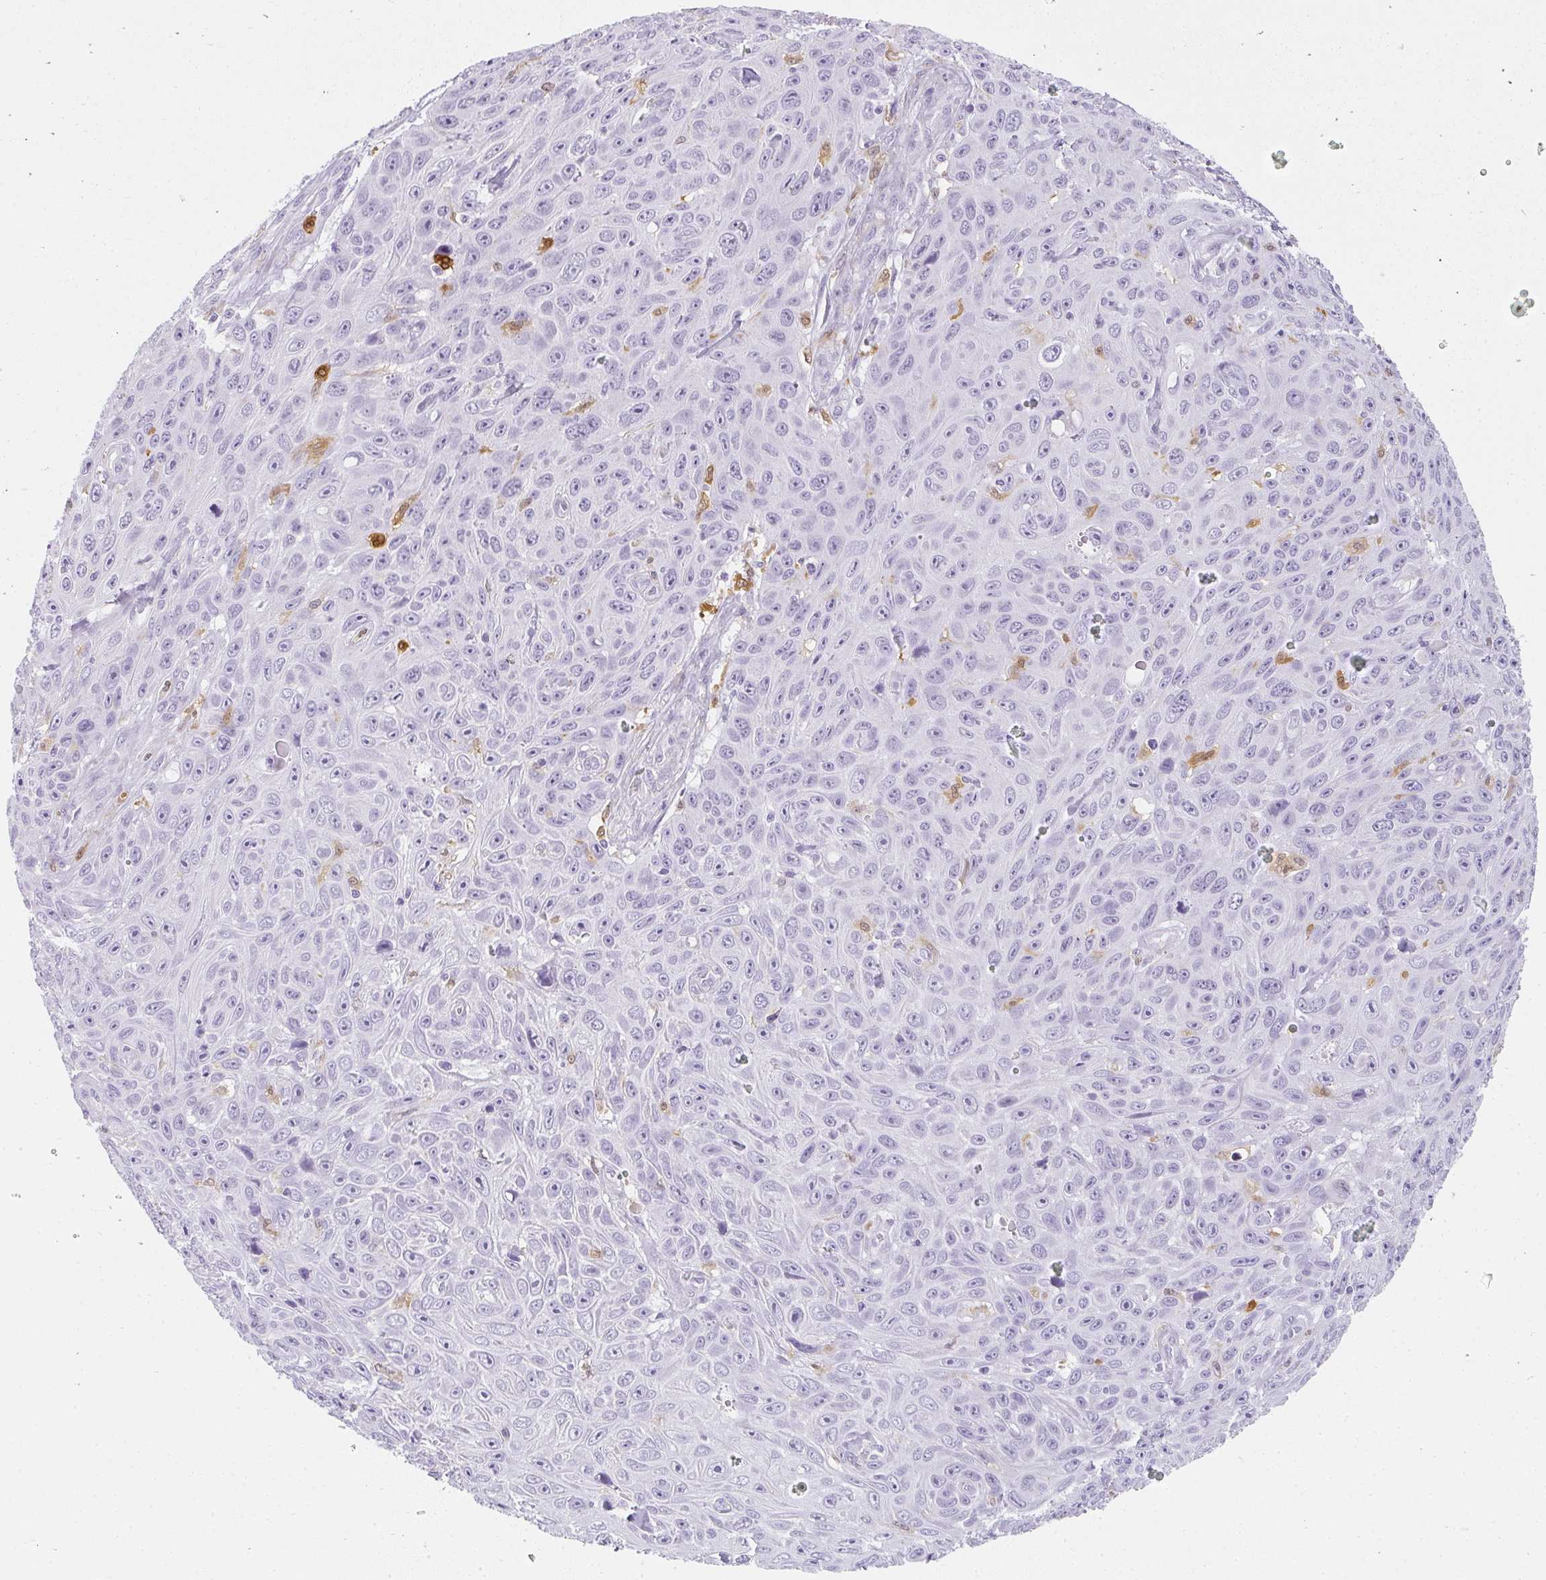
{"staining": {"intensity": "negative", "quantity": "none", "location": "none"}, "tissue": "skin cancer", "cell_type": "Tumor cells", "image_type": "cancer", "snomed": [{"axis": "morphology", "description": "Squamous cell carcinoma, NOS"}, {"axis": "topography", "description": "Skin"}], "caption": "Human skin squamous cell carcinoma stained for a protein using immunohistochemistry exhibits no positivity in tumor cells.", "gene": "HK3", "patient": {"sex": "male", "age": 82}}